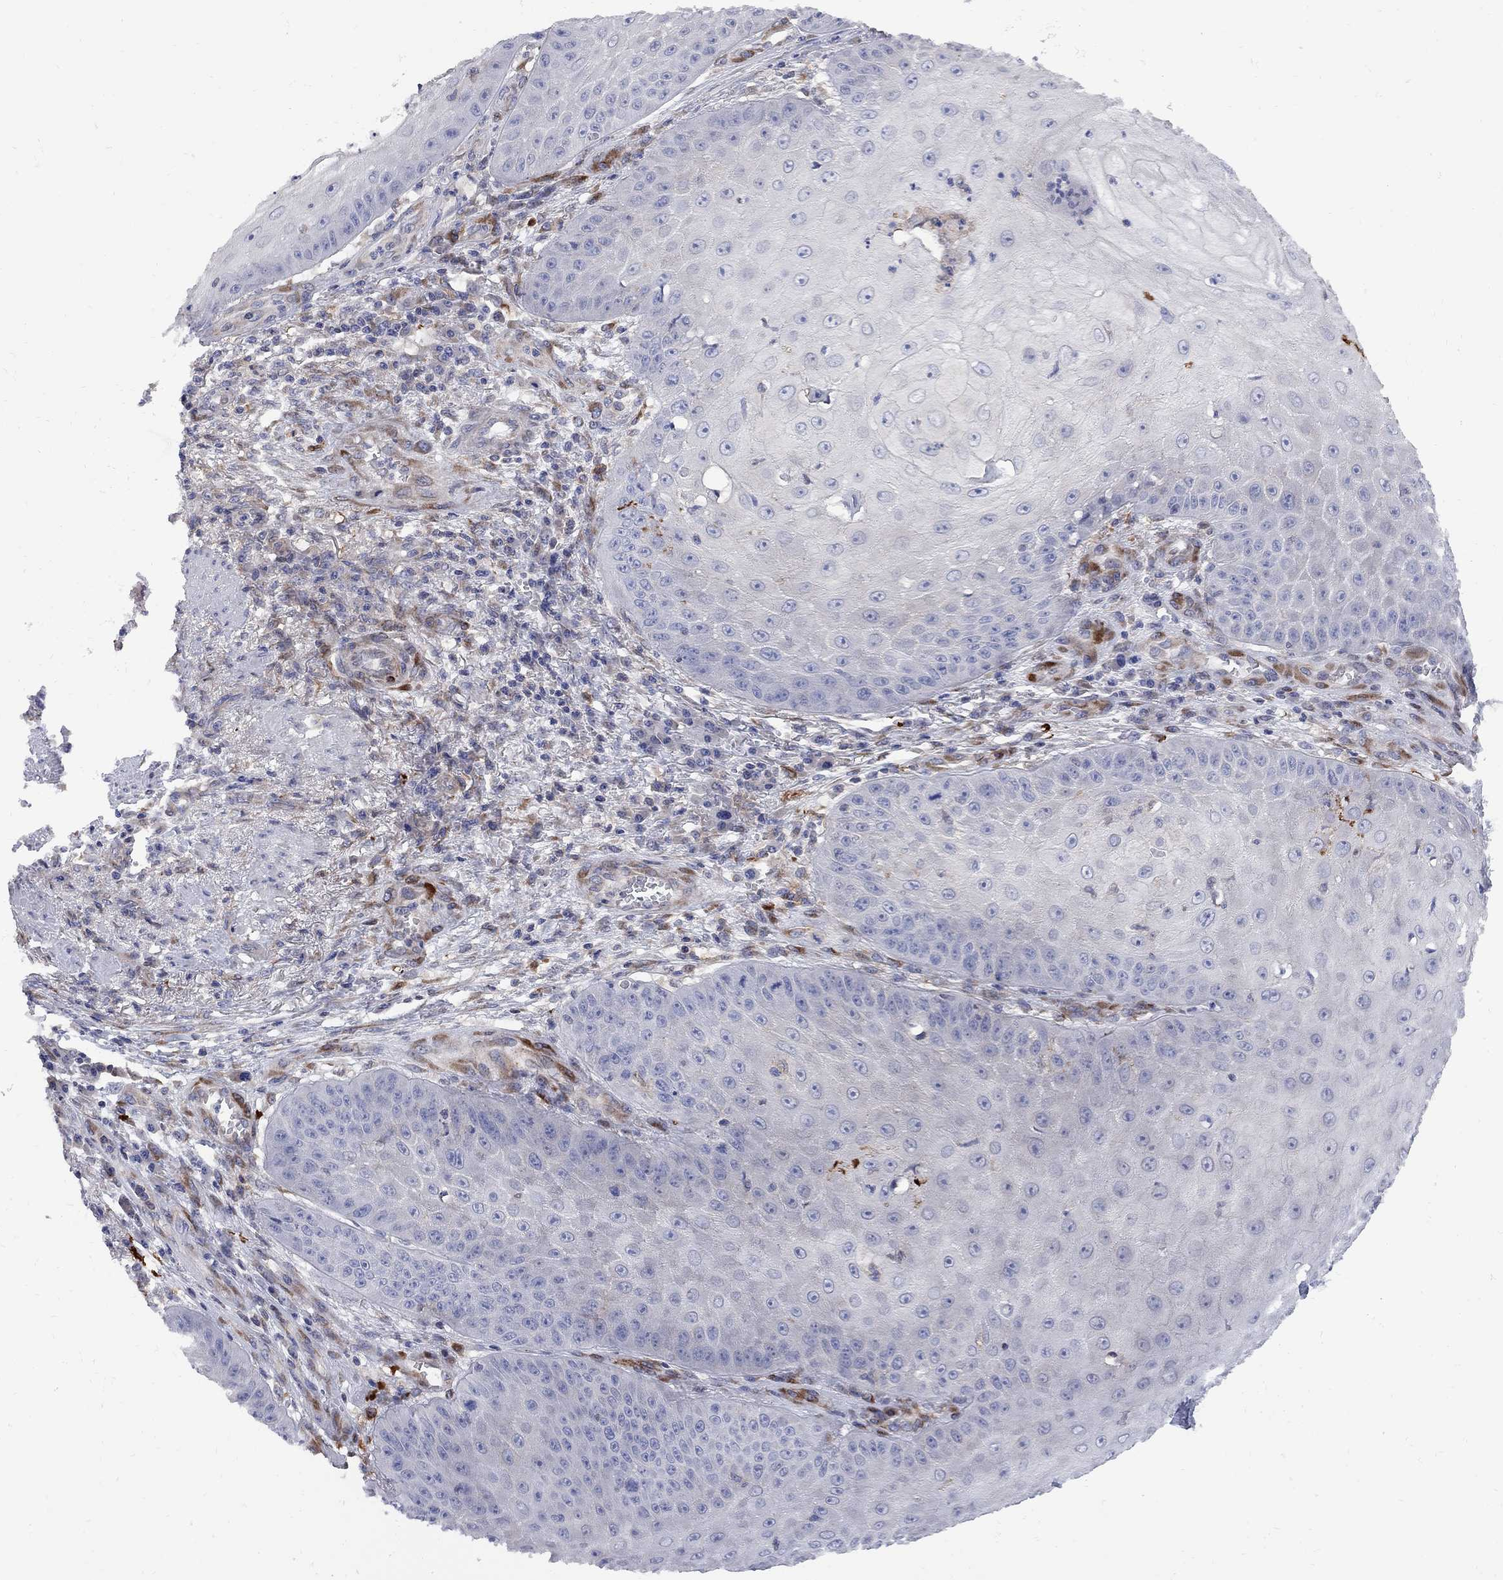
{"staining": {"intensity": "negative", "quantity": "none", "location": "none"}, "tissue": "skin cancer", "cell_type": "Tumor cells", "image_type": "cancer", "snomed": [{"axis": "morphology", "description": "Squamous cell carcinoma, NOS"}, {"axis": "topography", "description": "Skin"}], "caption": "DAB (3,3'-diaminobenzidine) immunohistochemical staining of human squamous cell carcinoma (skin) reveals no significant positivity in tumor cells.", "gene": "MTHFR", "patient": {"sex": "male", "age": 70}}